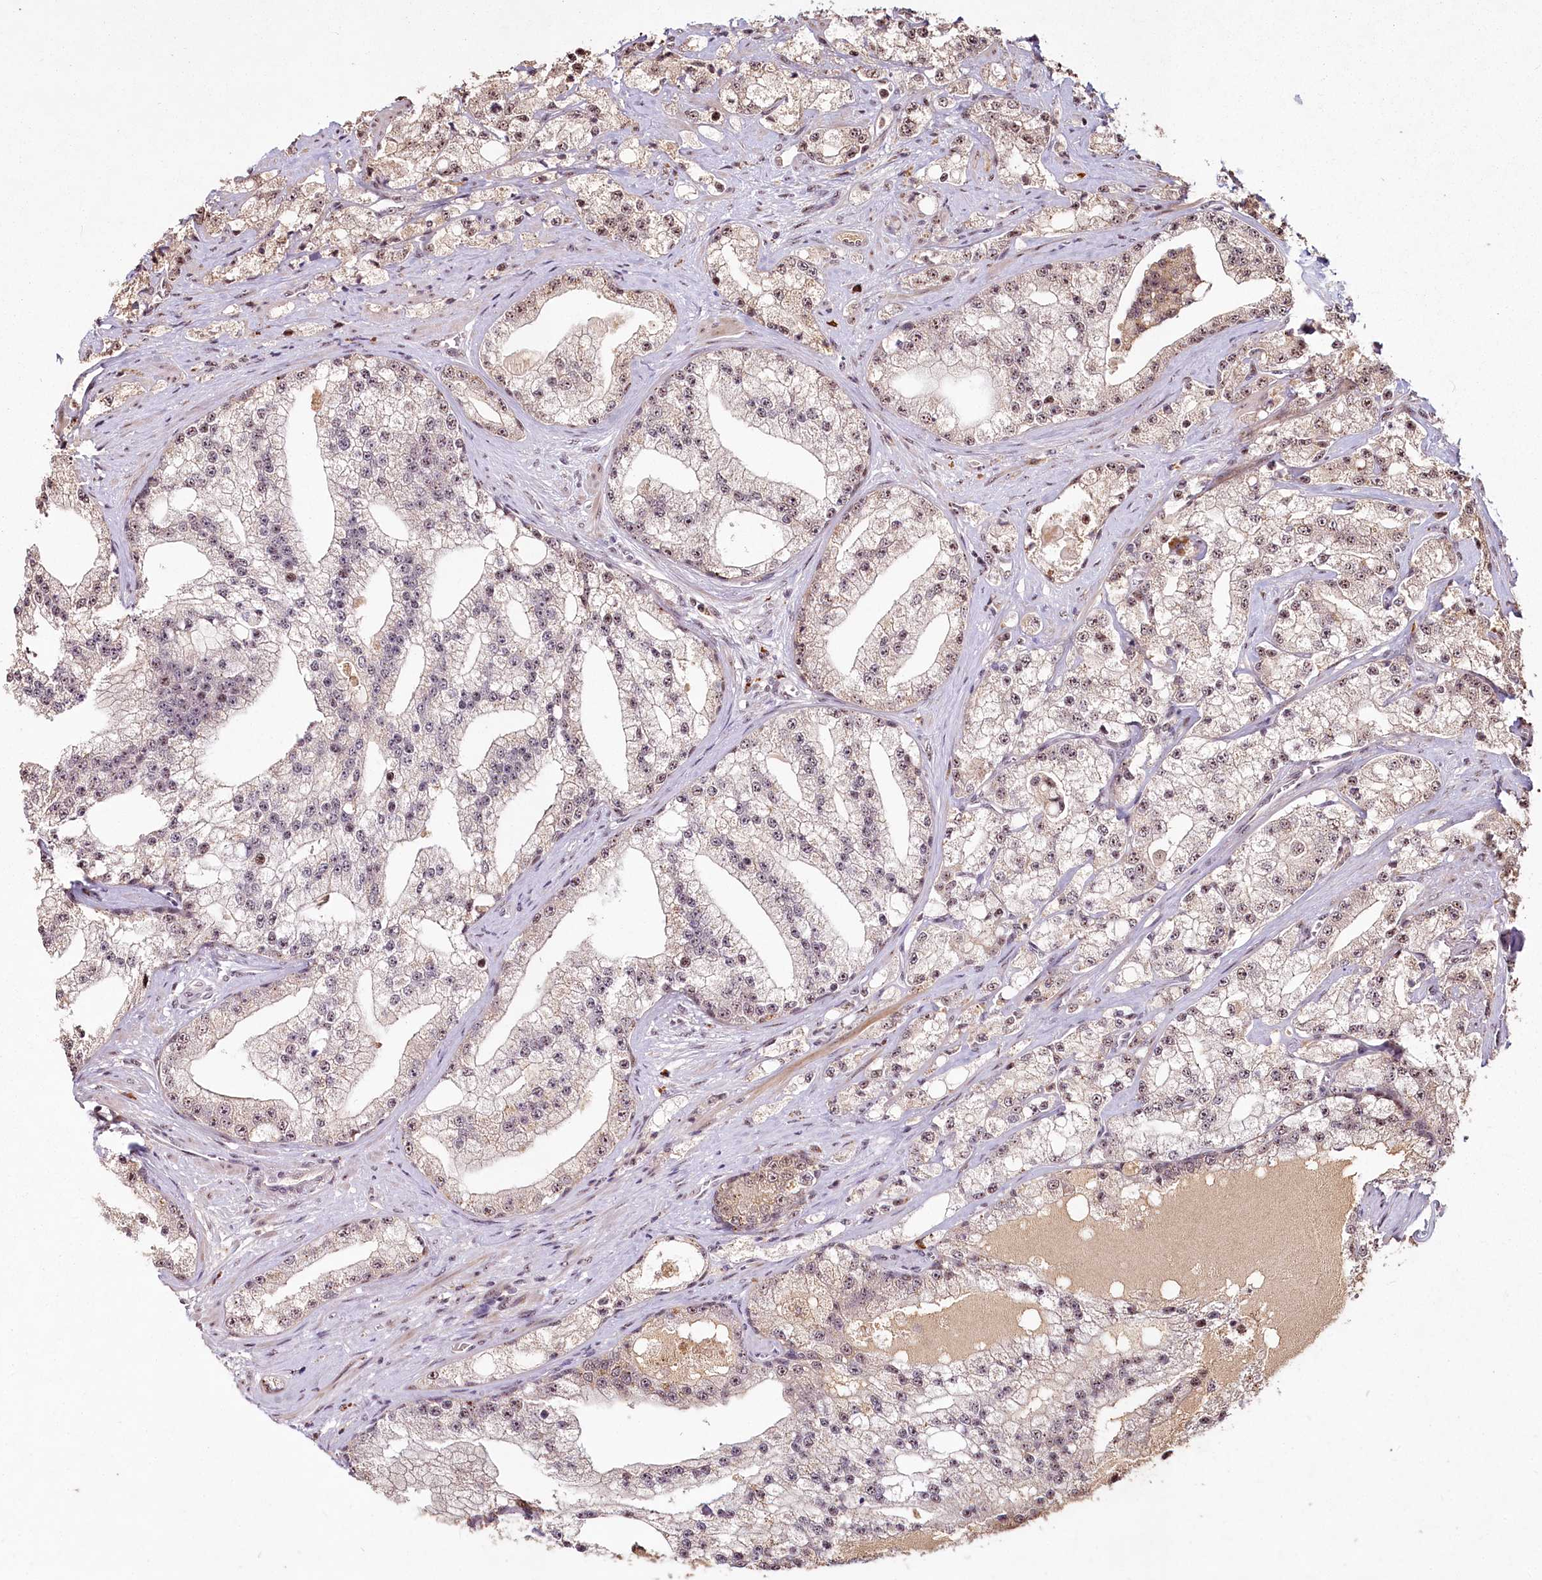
{"staining": {"intensity": "weak", "quantity": "25%-75%", "location": "nuclear"}, "tissue": "prostate cancer", "cell_type": "Tumor cells", "image_type": "cancer", "snomed": [{"axis": "morphology", "description": "Adenocarcinoma, High grade"}, {"axis": "topography", "description": "Prostate"}], "caption": "About 25%-75% of tumor cells in human adenocarcinoma (high-grade) (prostate) demonstrate weak nuclear protein staining as visualized by brown immunohistochemical staining.", "gene": "PYROXD1", "patient": {"sex": "male", "age": 64}}